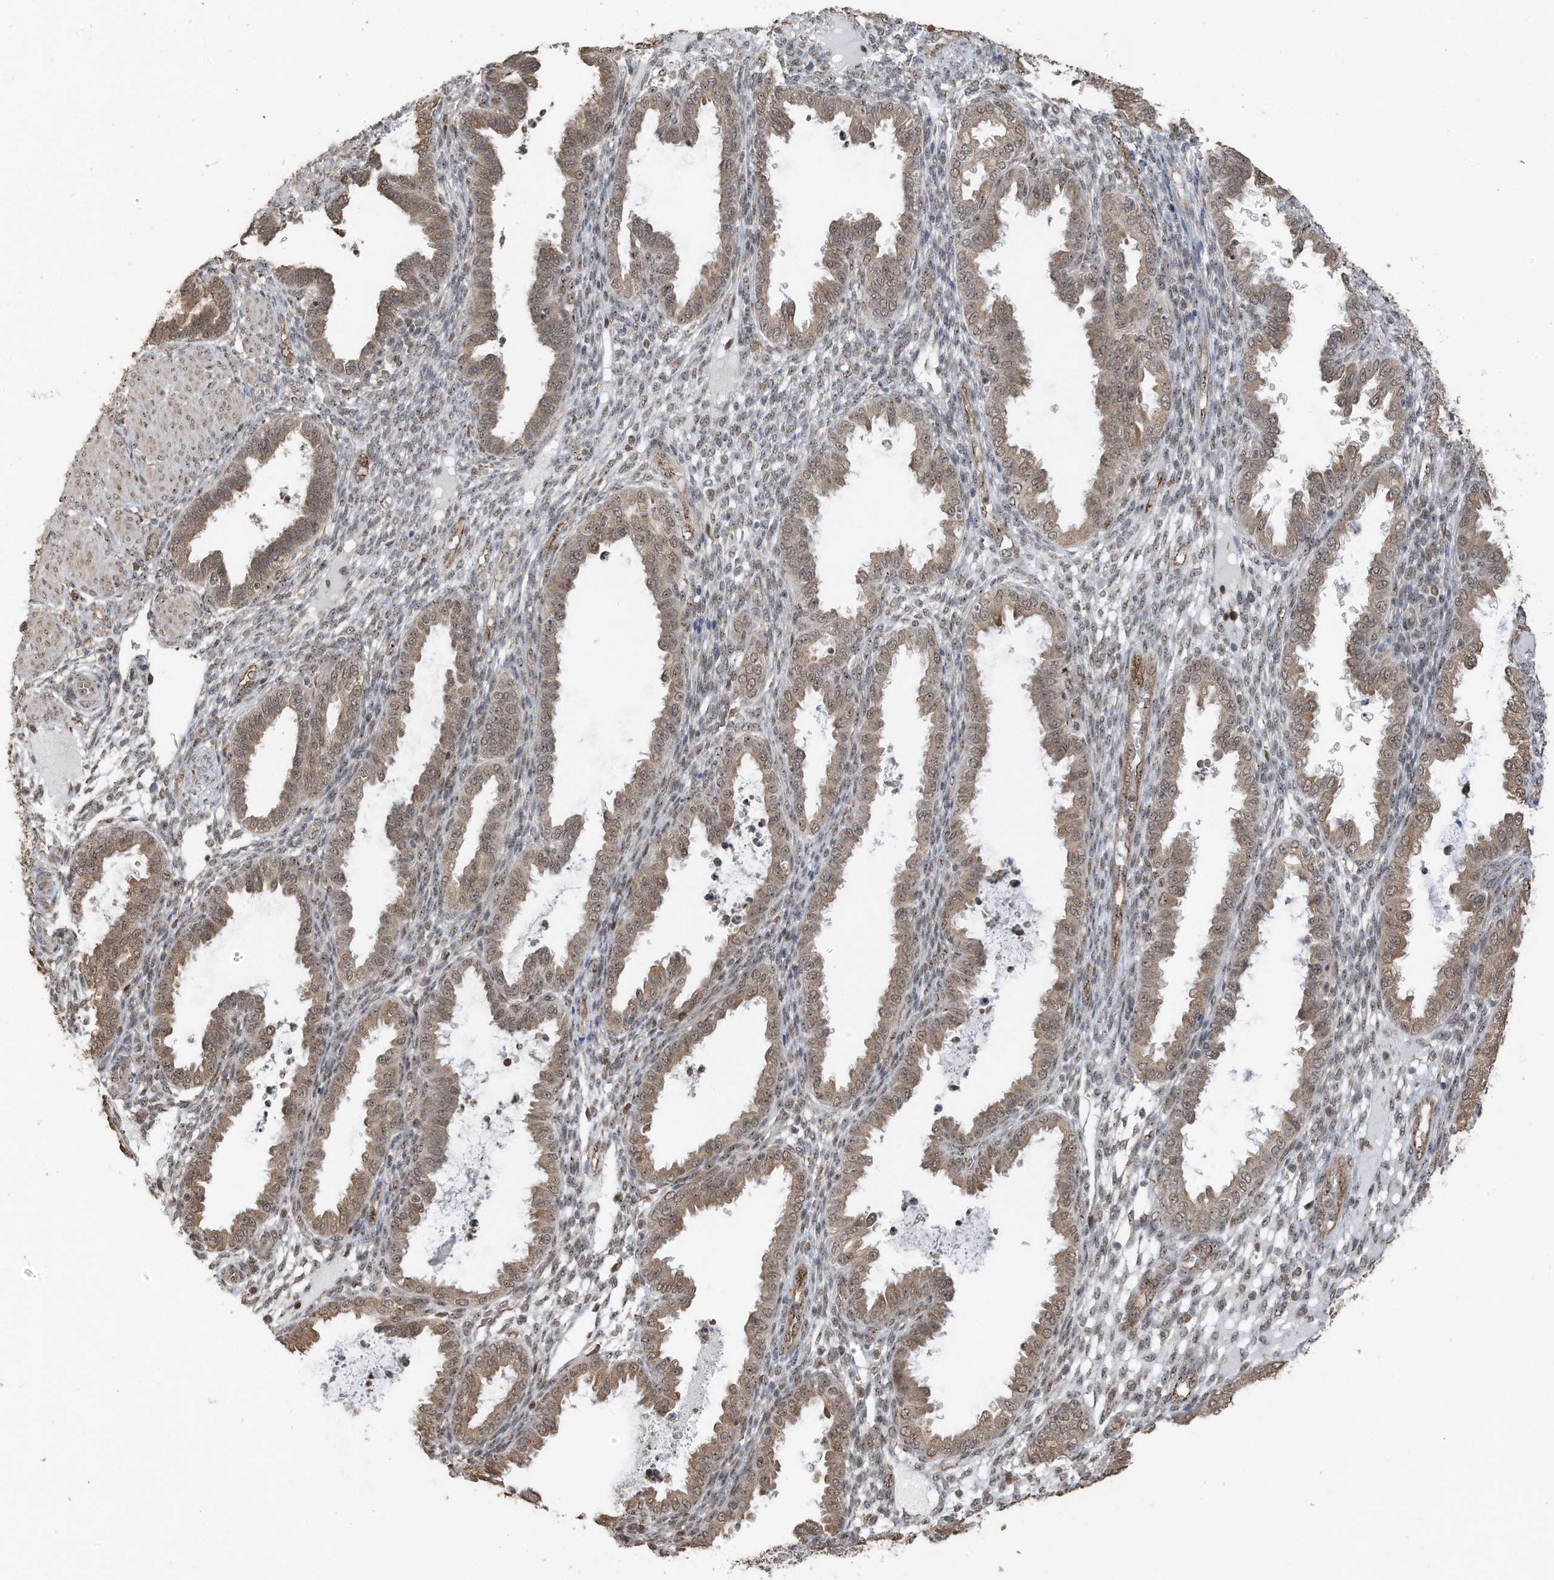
{"staining": {"intensity": "negative", "quantity": "none", "location": "none"}, "tissue": "endometrium", "cell_type": "Cells in endometrial stroma", "image_type": "normal", "snomed": [{"axis": "morphology", "description": "Normal tissue, NOS"}, {"axis": "topography", "description": "Endometrium"}], "caption": "This is a image of immunohistochemistry staining of normal endometrium, which shows no positivity in cells in endometrial stroma. (DAB immunohistochemistry (IHC) visualized using brightfield microscopy, high magnification).", "gene": "ERLEC1", "patient": {"sex": "female", "age": 33}}